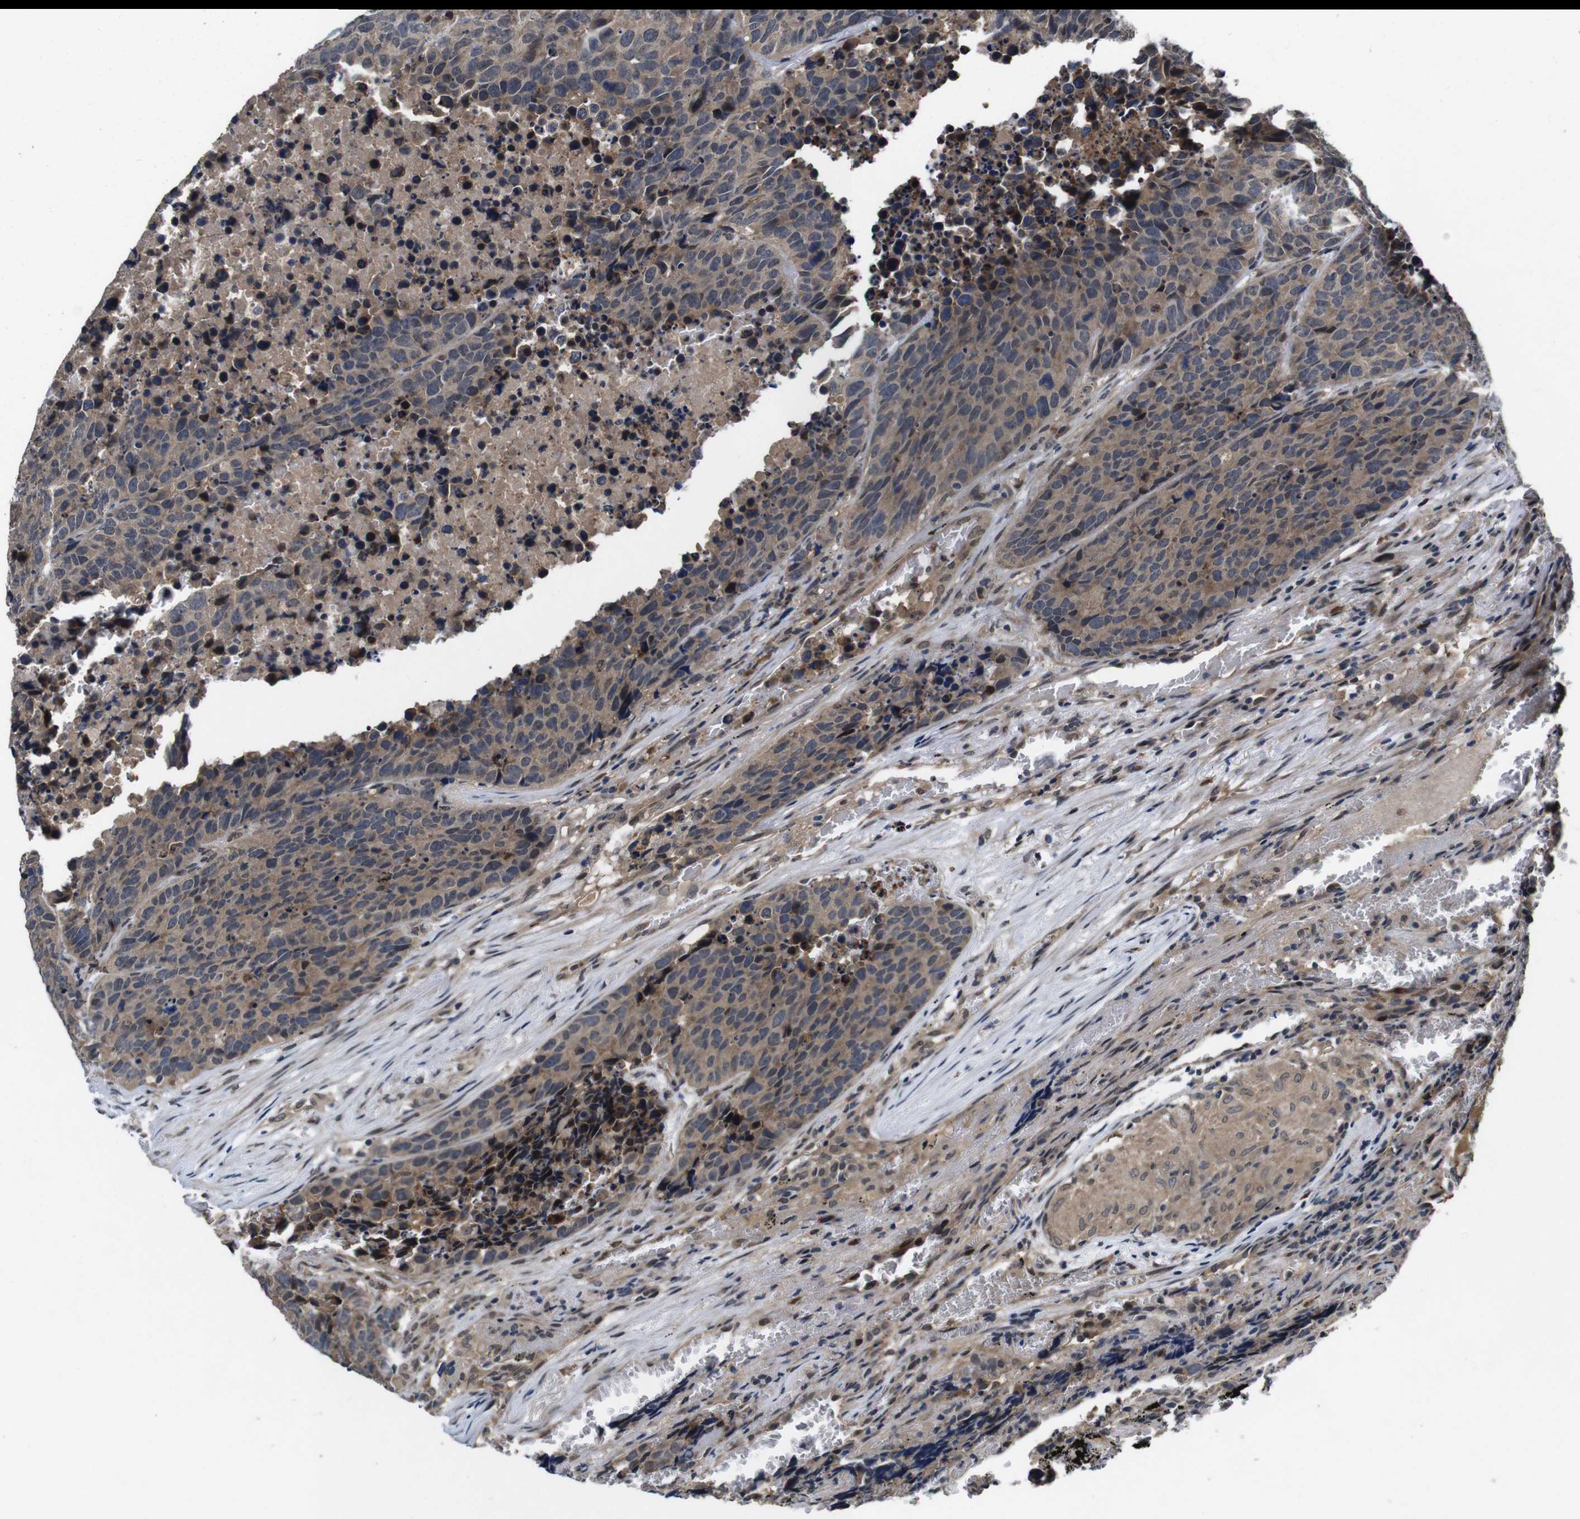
{"staining": {"intensity": "moderate", "quantity": "25%-75%", "location": "cytoplasmic/membranous"}, "tissue": "carcinoid", "cell_type": "Tumor cells", "image_type": "cancer", "snomed": [{"axis": "morphology", "description": "Carcinoid, malignant, NOS"}, {"axis": "topography", "description": "Lung"}], "caption": "Immunohistochemical staining of carcinoid shows moderate cytoplasmic/membranous protein staining in about 25%-75% of tumor cells. (IHC, brightfield microscopy, high magnification).", "gene": "ZBTB46", "patient": {"sex": "male", "age": 60}}